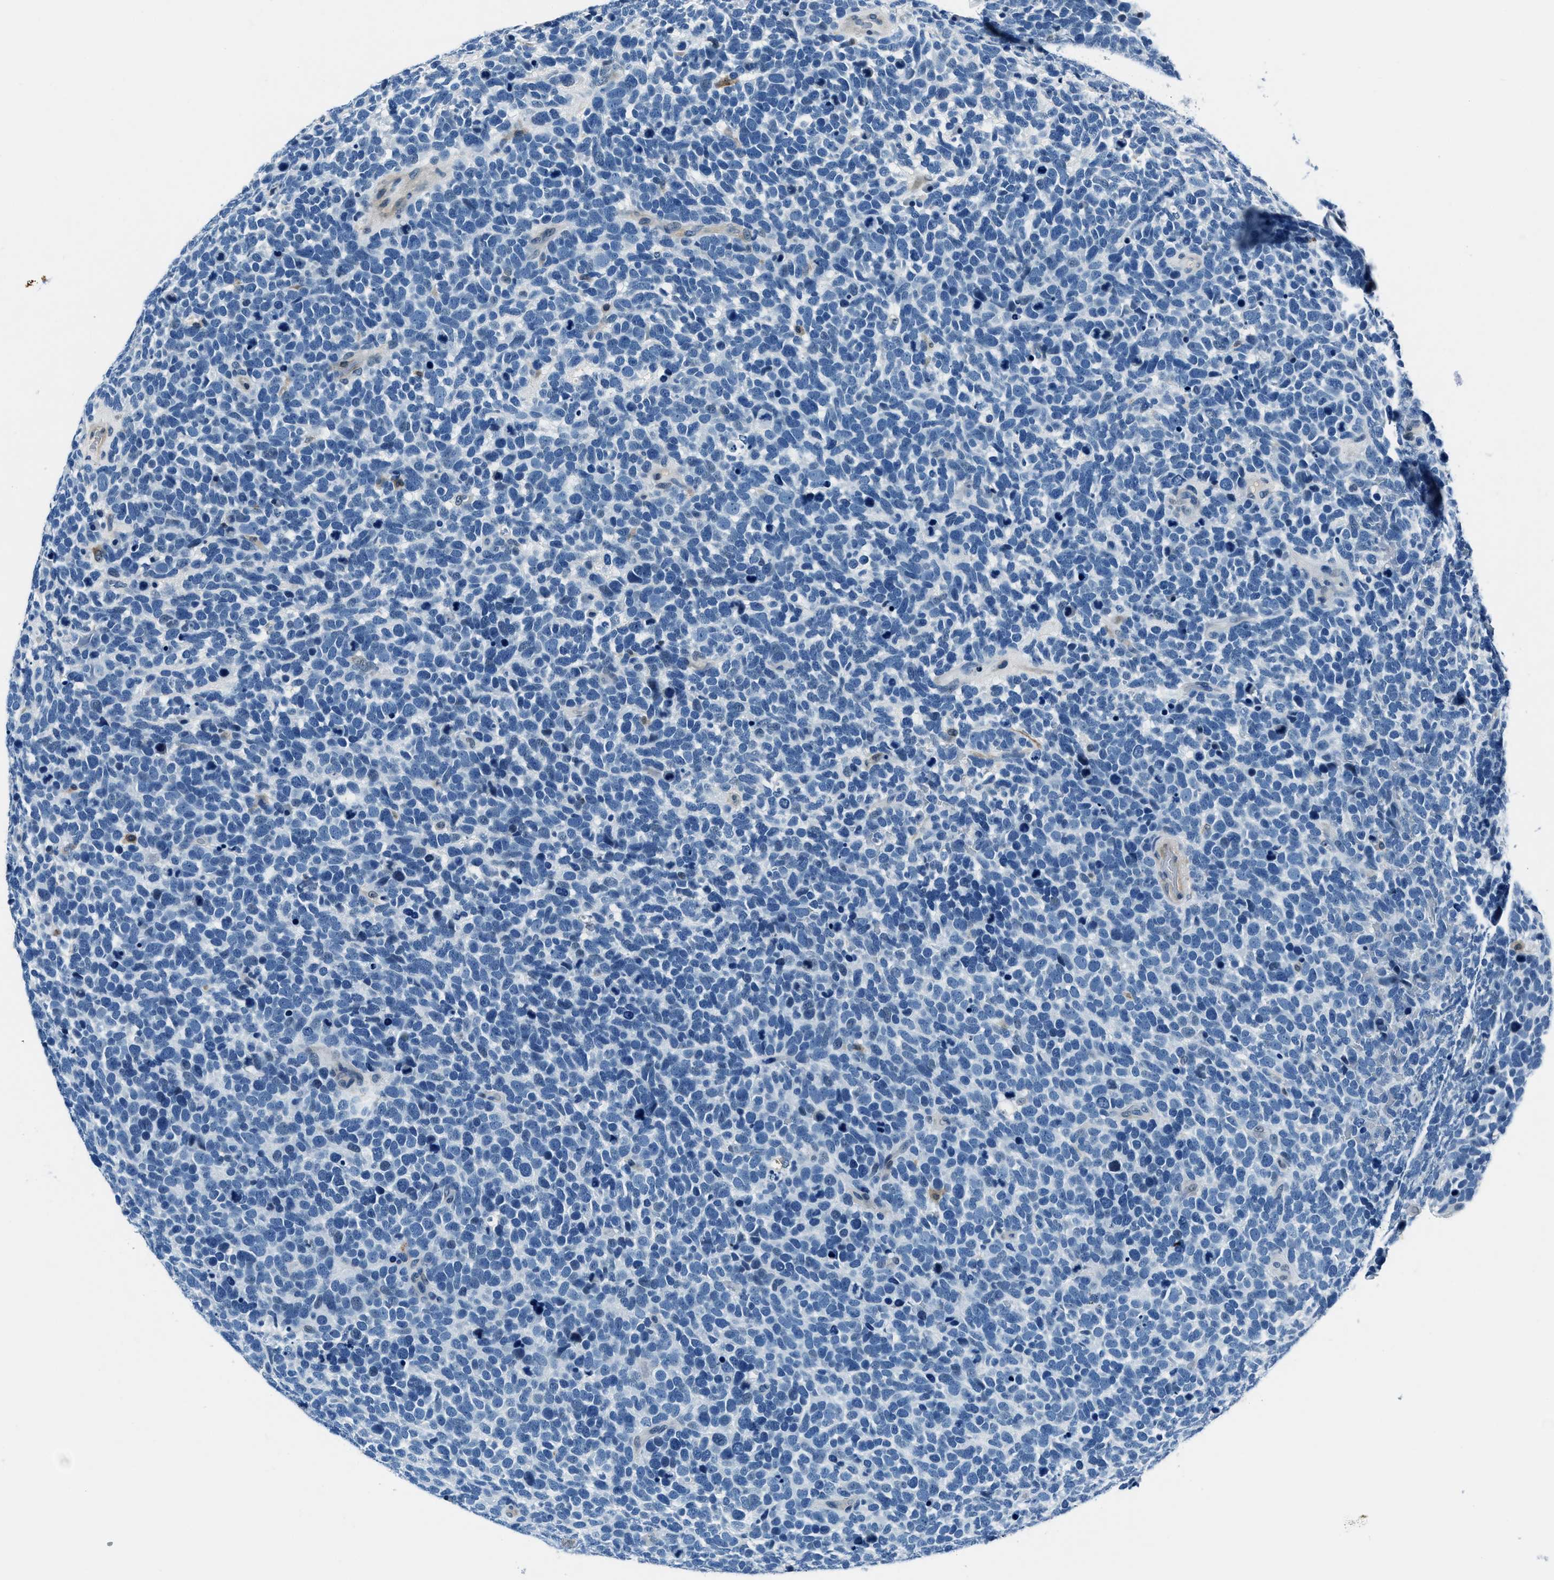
{"staining": {"intensity": "negative", "quantity": "none", "location": "none"}, "tissue": "urothelial cancer", "cell_type": "Tumor cells", "image_type": "cancer", "snomed": [{"axis": "morphology", "description": "Urothelial carcinoma, High grade"}, {"axis": "topography", "description": "Urinary bladder"}], "caption": "Tumor cells show no significant protein expression in urothelial cancer. (IHC, brightfield microscopy, high magnification).", "gene": "PTPDC1", "patient": {"sex": "female", "age": 82}}